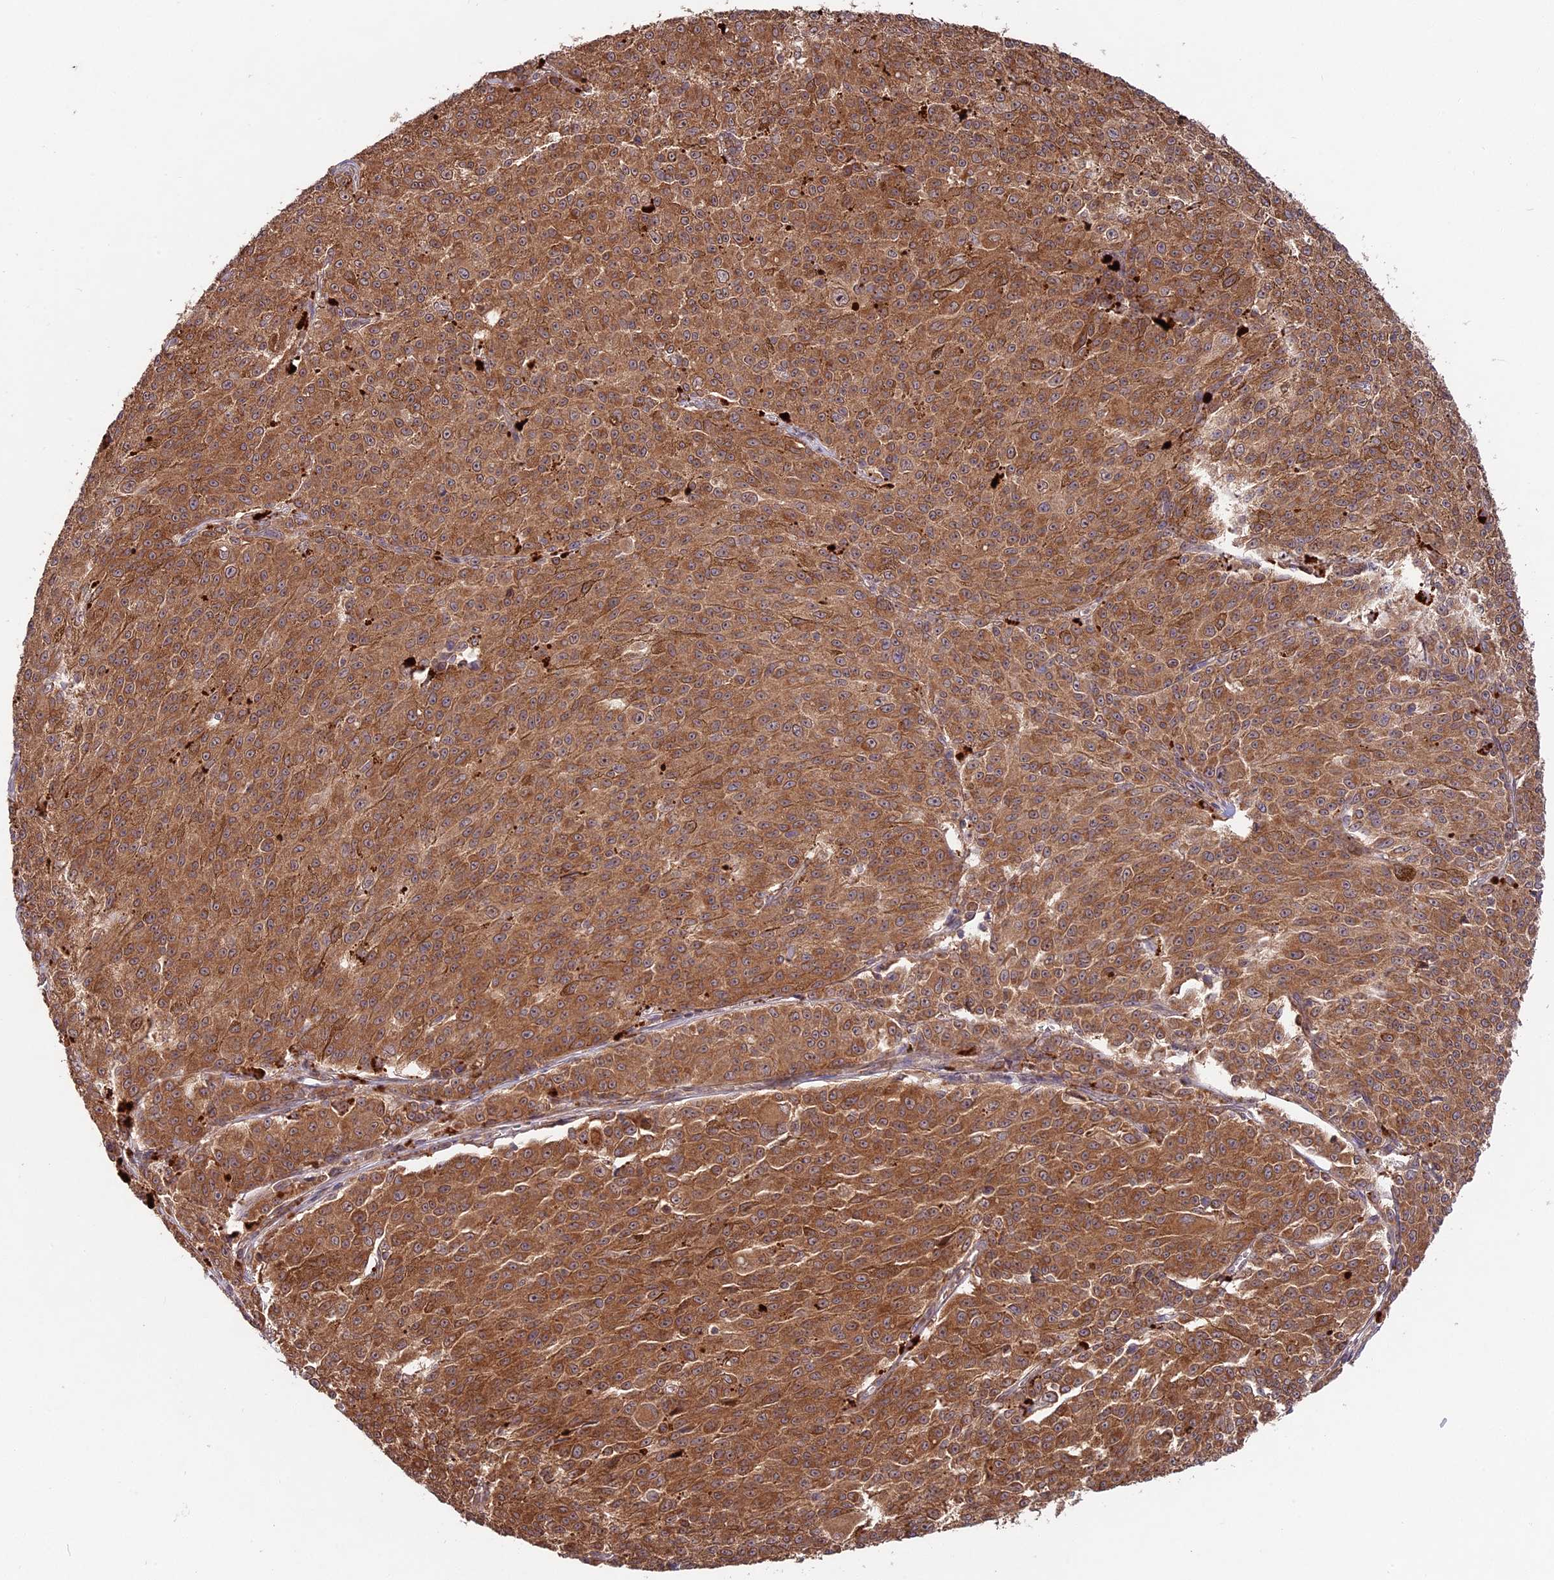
{"staining": {"intensity": "moderate", "quantity": ">75%", "location": "cytoplasmic/membranous"}, "tissue": "melanoma", "cell_type": "Tumor cells", "image_type": "cancer", "snomed": [{"axis": "morphology", "description": "Malignant melanoma, NOS"}, {"axis": "topography", "description": "Skin"}], "caption": "The image exhibits staining of melanoma, revealing moderate cytoplasmic/membranous protein expression (brown color) within tumor cells.", "gene": "CHAC1", "patient": {"sex": "female", "age": 52}}